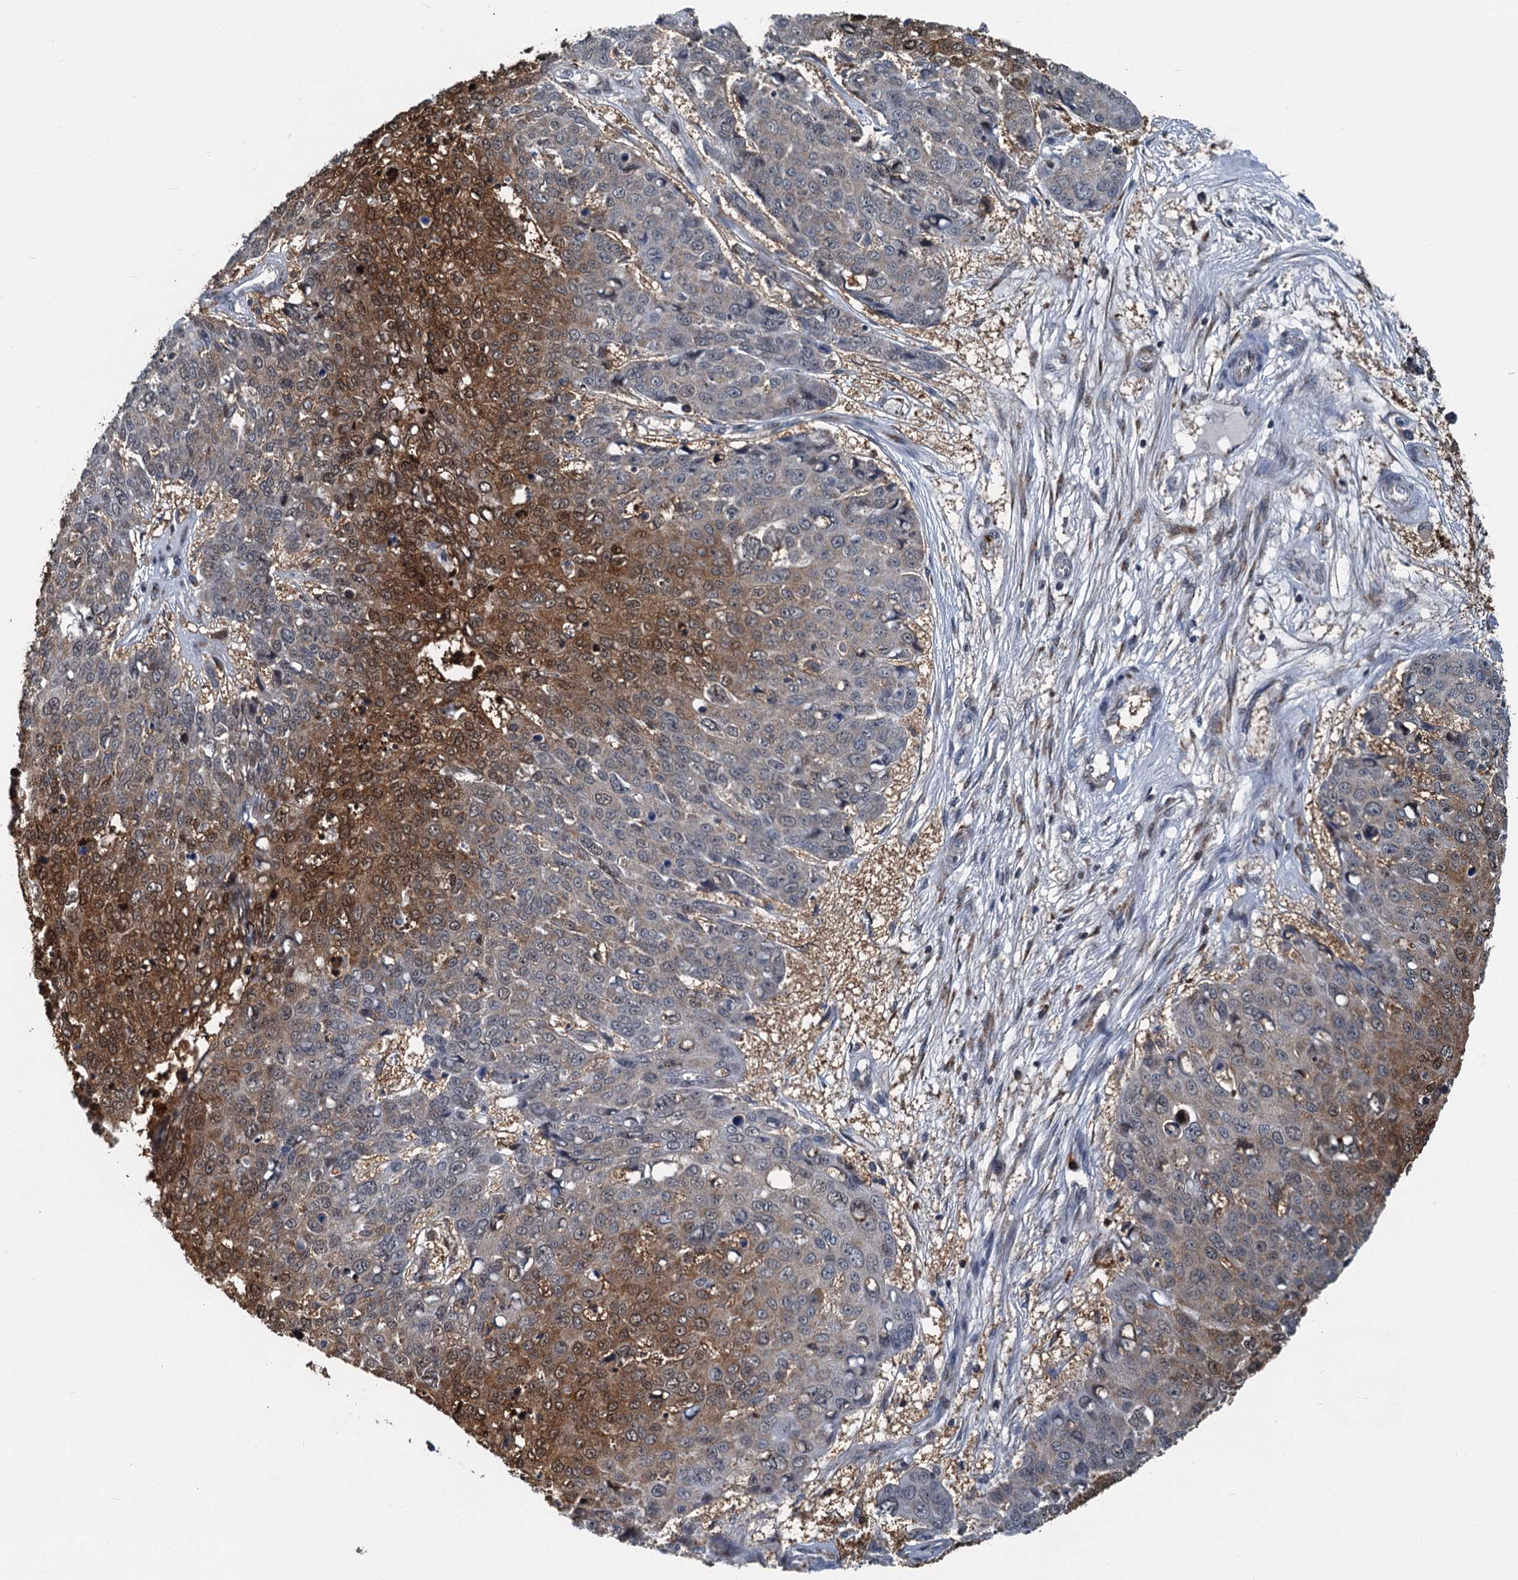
{"staining": {"intensity": "moderate", "quantity": "25%-75%", "location": "cytoplasmic/membranous,nuclear"}, "tissue": "skin cancer", "cell_type": "Tumor cells", "image_type": "cancer", "snomed": [{"axis": "morphology", "description": "Squamous cell carcinoma, NOS"}, {"axis": "topography", "description": "Skin"}], "caption": "Human skin cancer (squamous cell carcinoma) stained for a protein (brown) demonstrates moderate cytoplasmic/membranous and nuclear positive expression in about 25%-75% of tumor cells.", "gene": "GPI", "patient": {"sex": "male", "age": 71}}